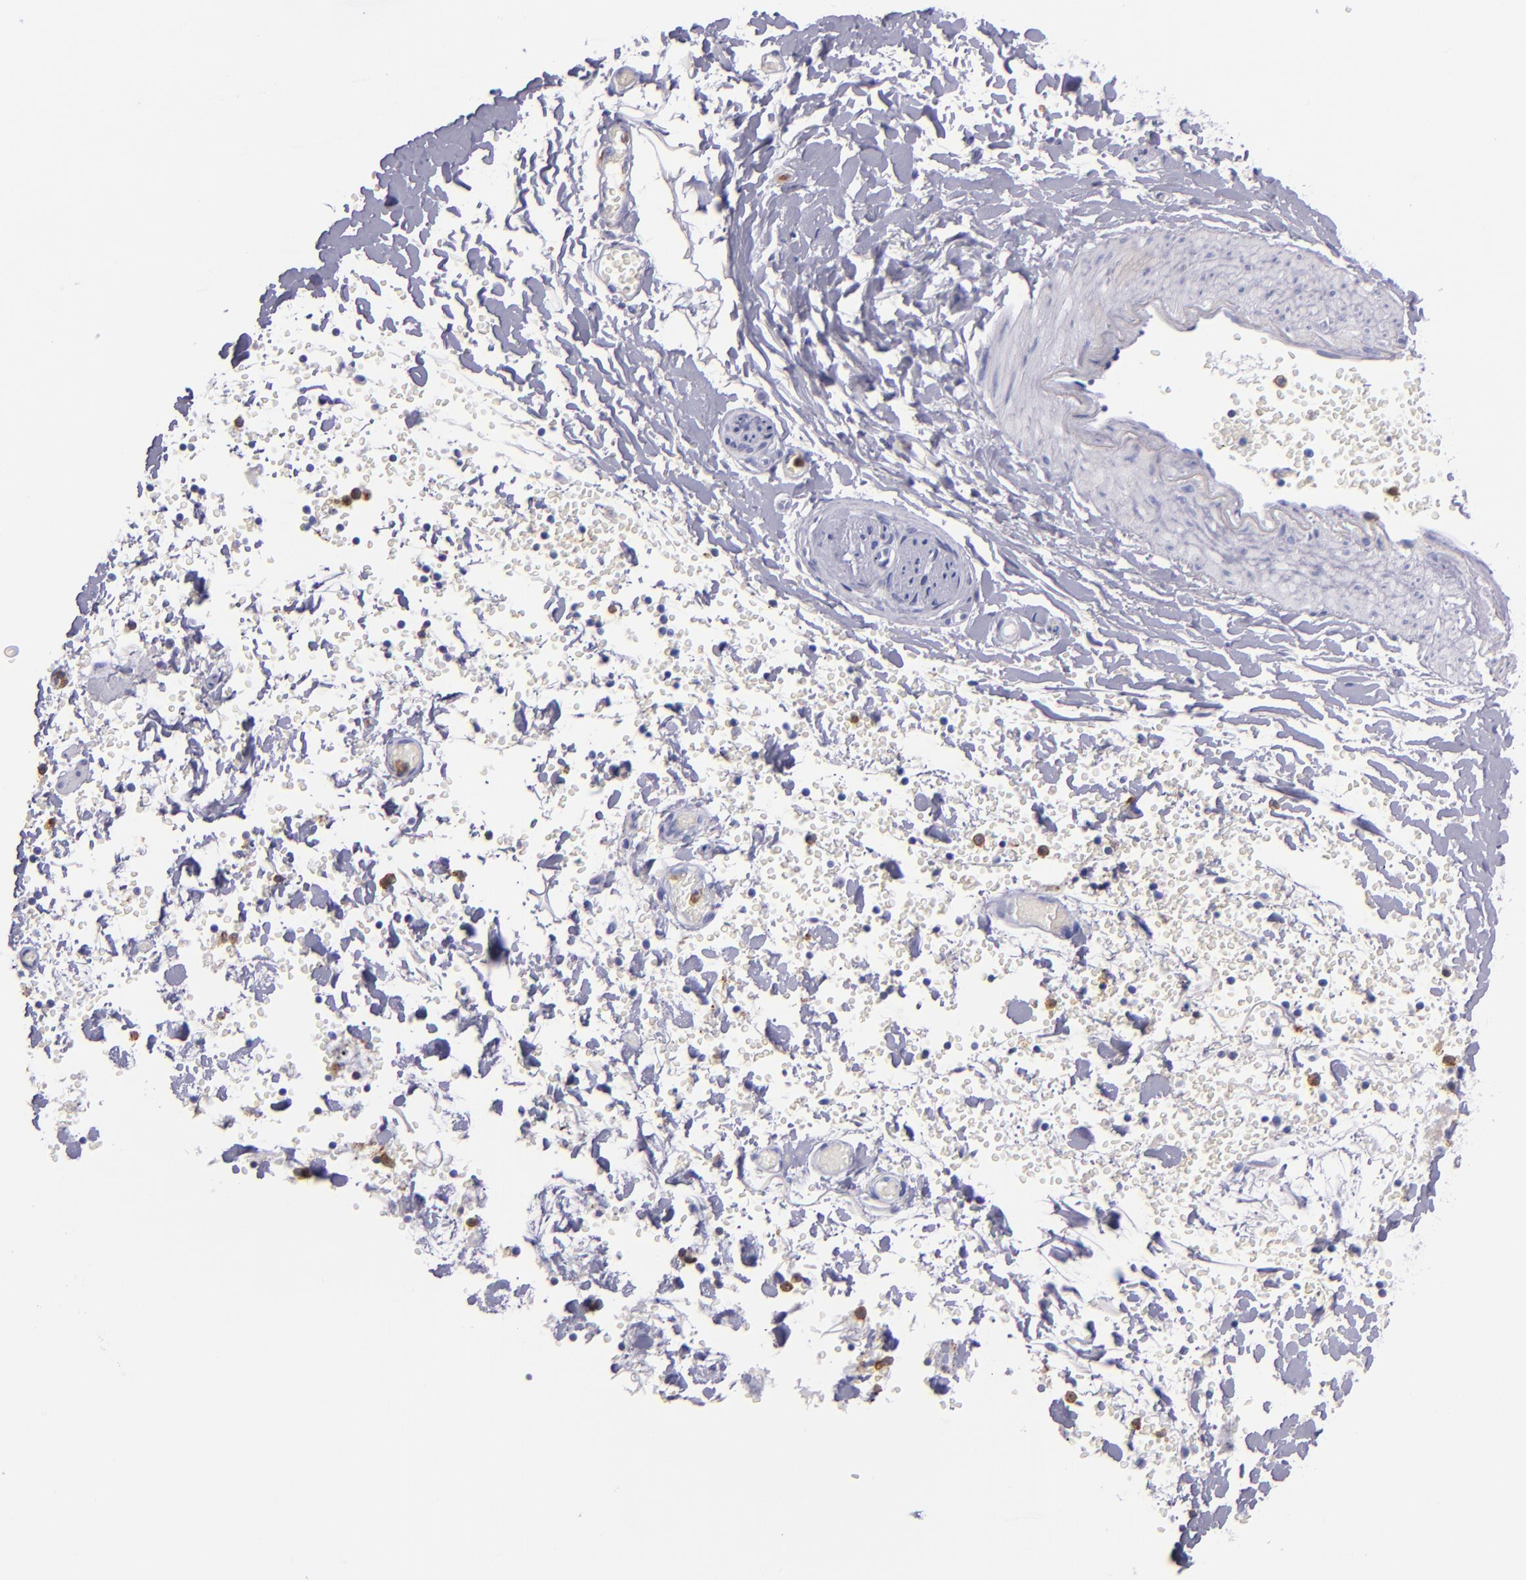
{"staining": {"intensity": "negative", "quantity": "none", "location": "none"}, "tissue": "adipose tissue", "cell_type": "Adipocytes", "image_type": "normal", "snomed": [{"axis": "morphology", "description": "Normal tissue, NOS"}, {"axis": "topography", "description": "Bronchus"}, {"axis": "topography", "description": "Lung"}], "caption": "Immunohistochemical staining of unremarkable human adipose tissue shows no significant staining in adipocytes.", "gene": "CR1", "patient": {"sex": "female", "age": 56}}